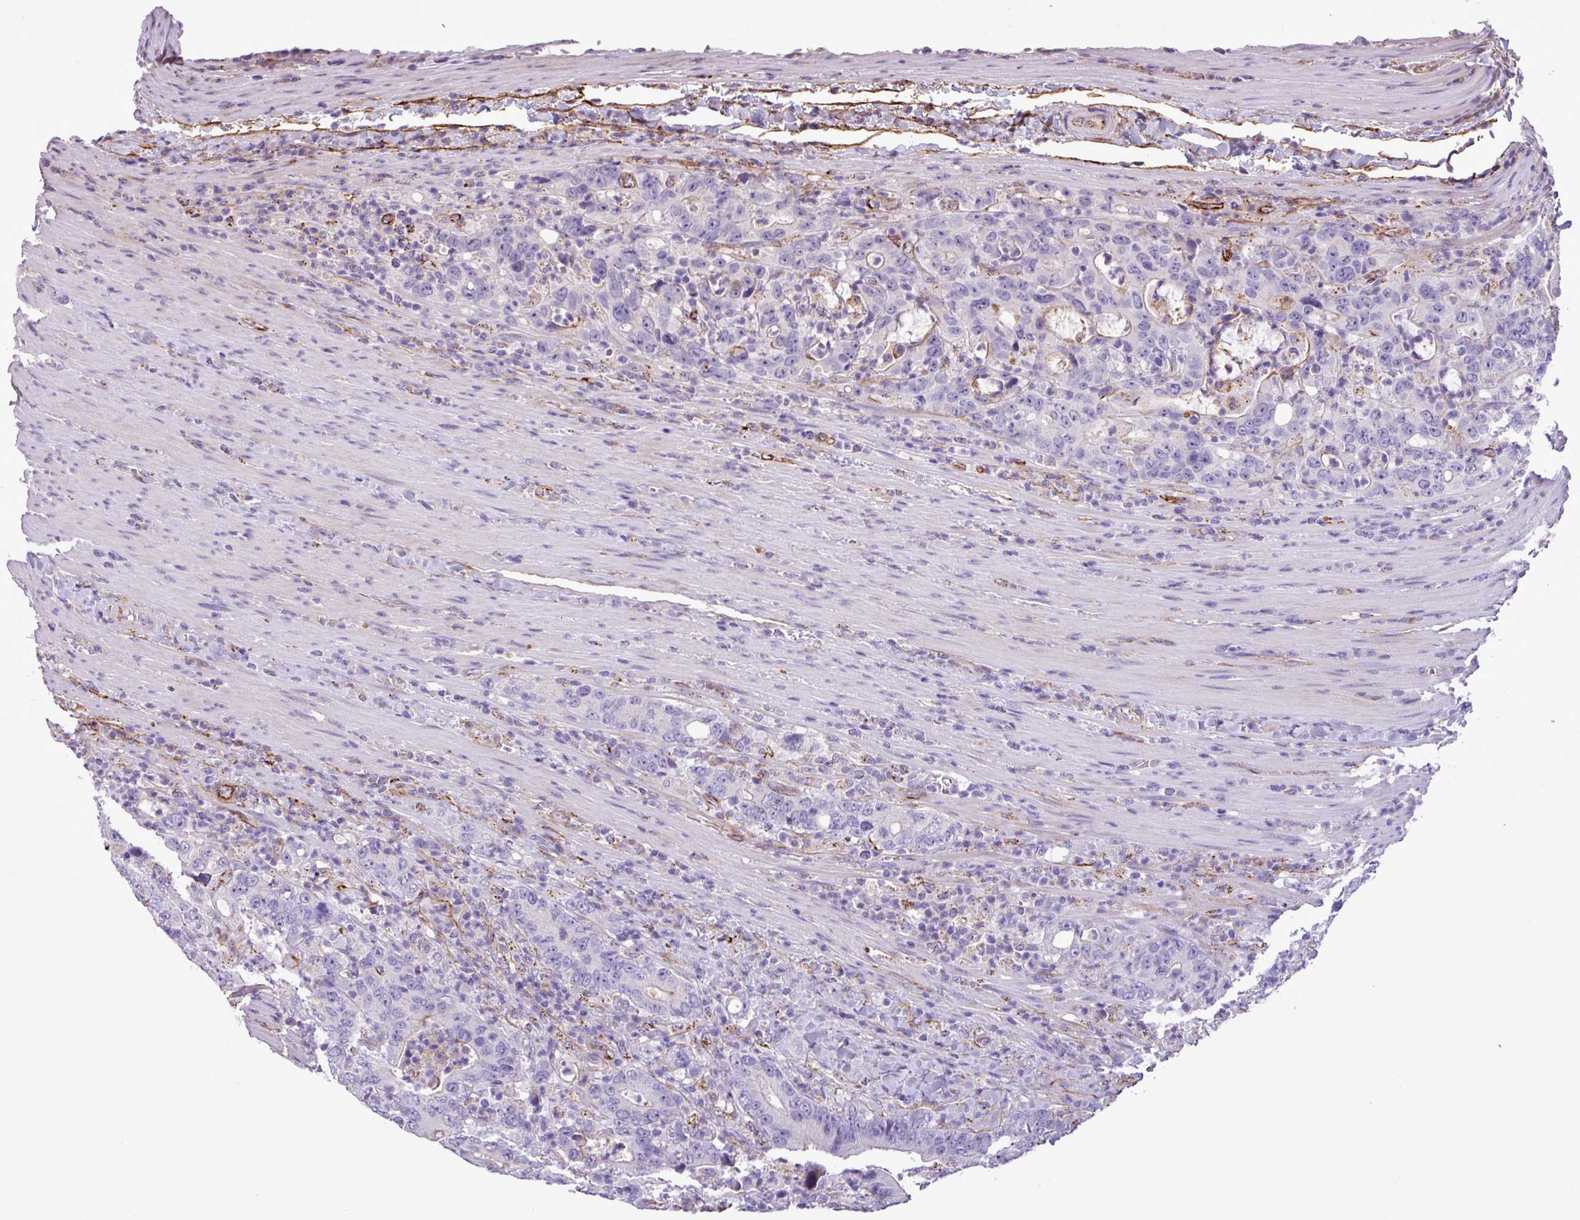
{"staining": {"intensity": "negative", "quantity": "none", "location": "none"}, "tissue": "colorectal cancer", "cell_type": "Tumor cells", "image_type": "cancer", "snomed": [{"axis": "morphology", "description": "Adenocarcinoma, NOS"}, {"axis": "topography", "description": "Colon"}], "caption": "Immunohistochemistry micrograph of colorectal cancer (adenocarcinoma) stained for a protein (brown), which reveals no expression in tumor cells.", "gene": "CD248", "patient": {"sex": "female", "age": 75}}